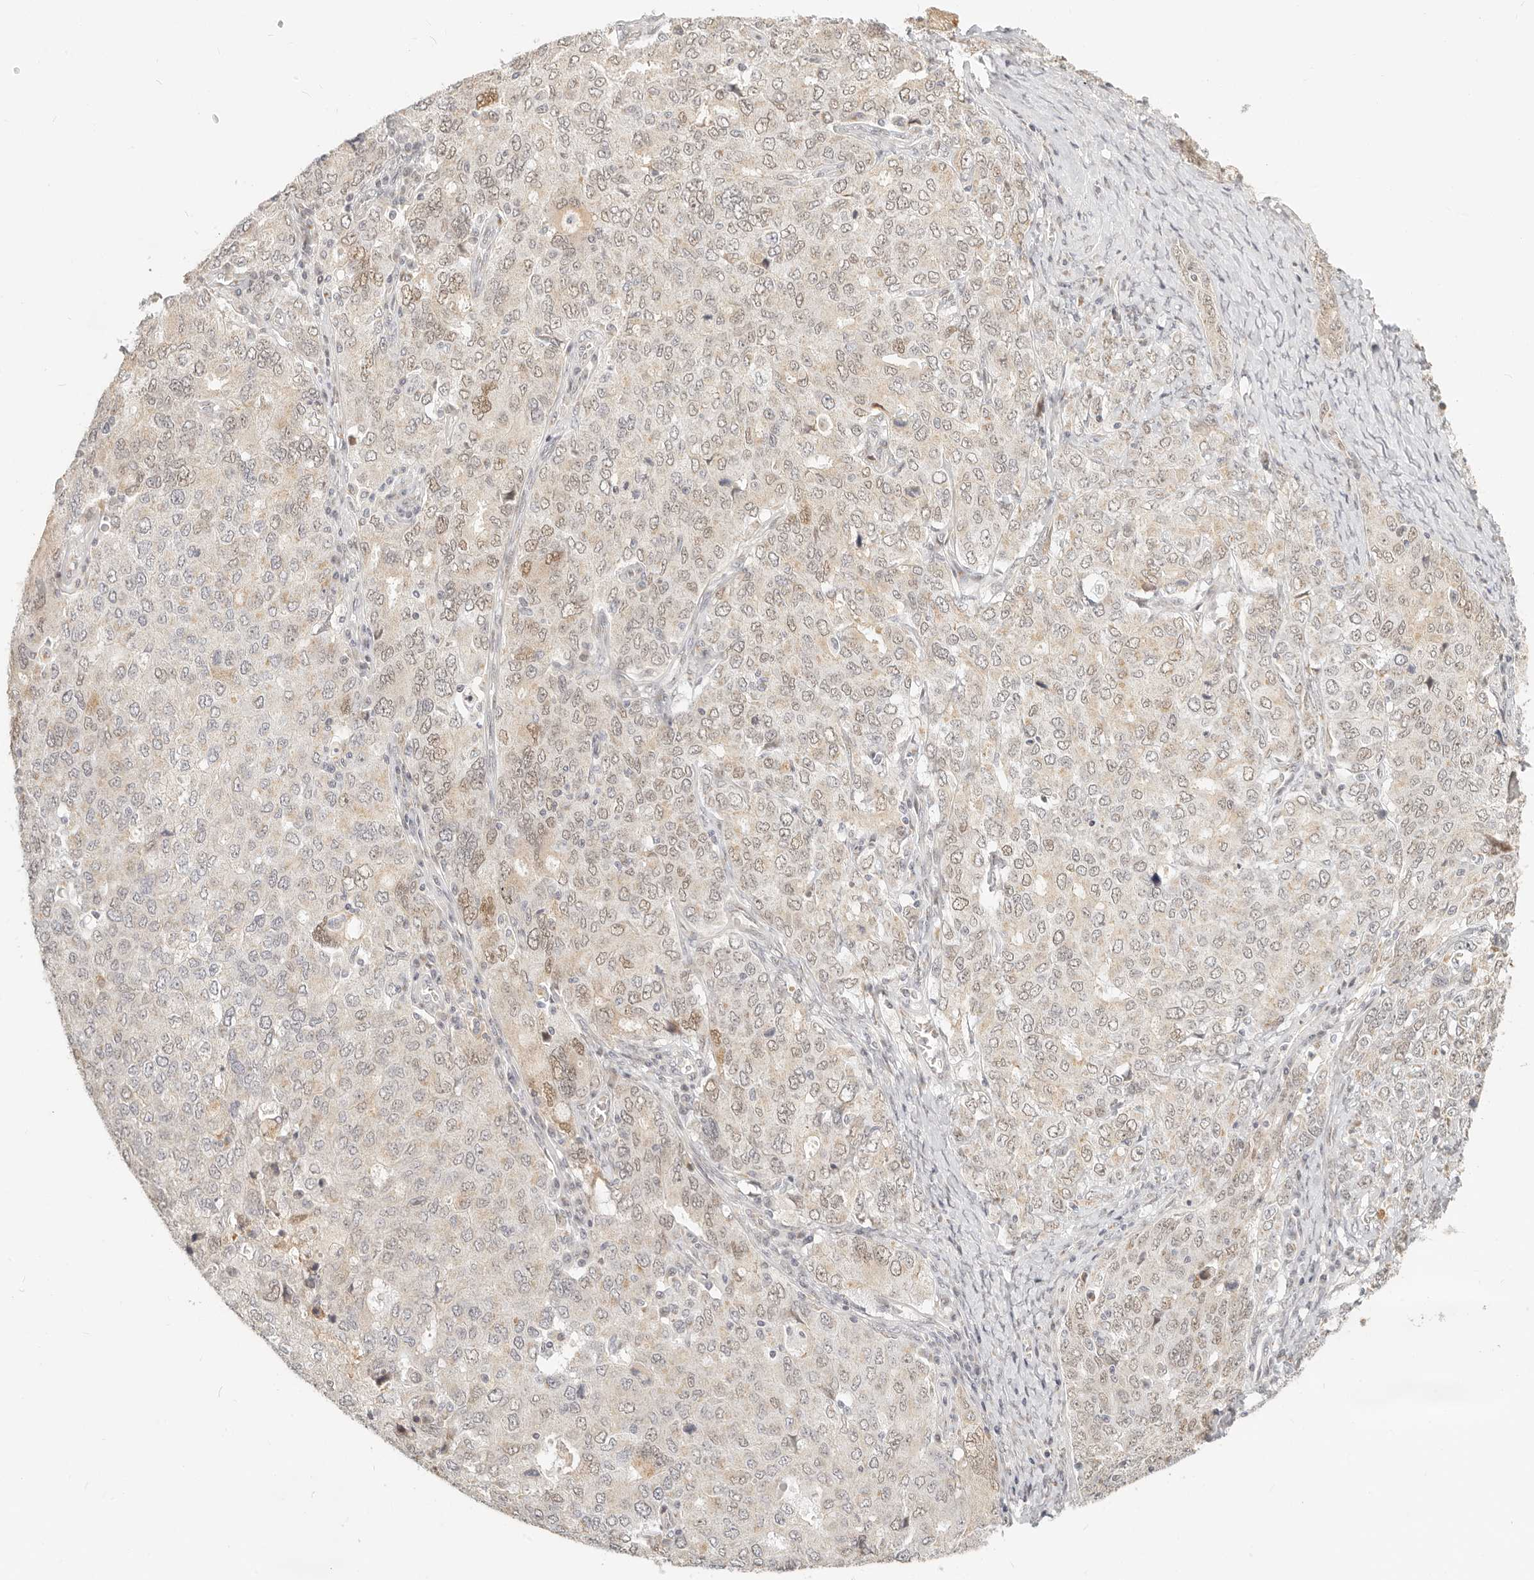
{"staining": {"intensity": "weak", "quantity": "25%-75%", "location": "cytoplasmic/membranous,nuclear"}, "tissue": "ovarian cancer", "cell_type": "Tumor cells", "image_type": "cancer", "snomed": [{"axis": "morphology", "description": "Carcinoma, endometroid"}, {"axis": "topography", "description": "Ovary"}], "caption": "Immunohistochemistry staining of ovarian cancer, which reveals low levels of weak cytoplasmic/membranous and nuclear expression in about 25%-75% of tumor cells indicating weak cytoplasmic/membranous and nuclear protein staining. The staining was performed using DAB (3,3'-diaminobenzidine) (brown) for protein detection and nuclei were counterstained in hematoxylin (blue).", "gene": "FAM20B", "patient": {"sex": "female", "age": 62}}